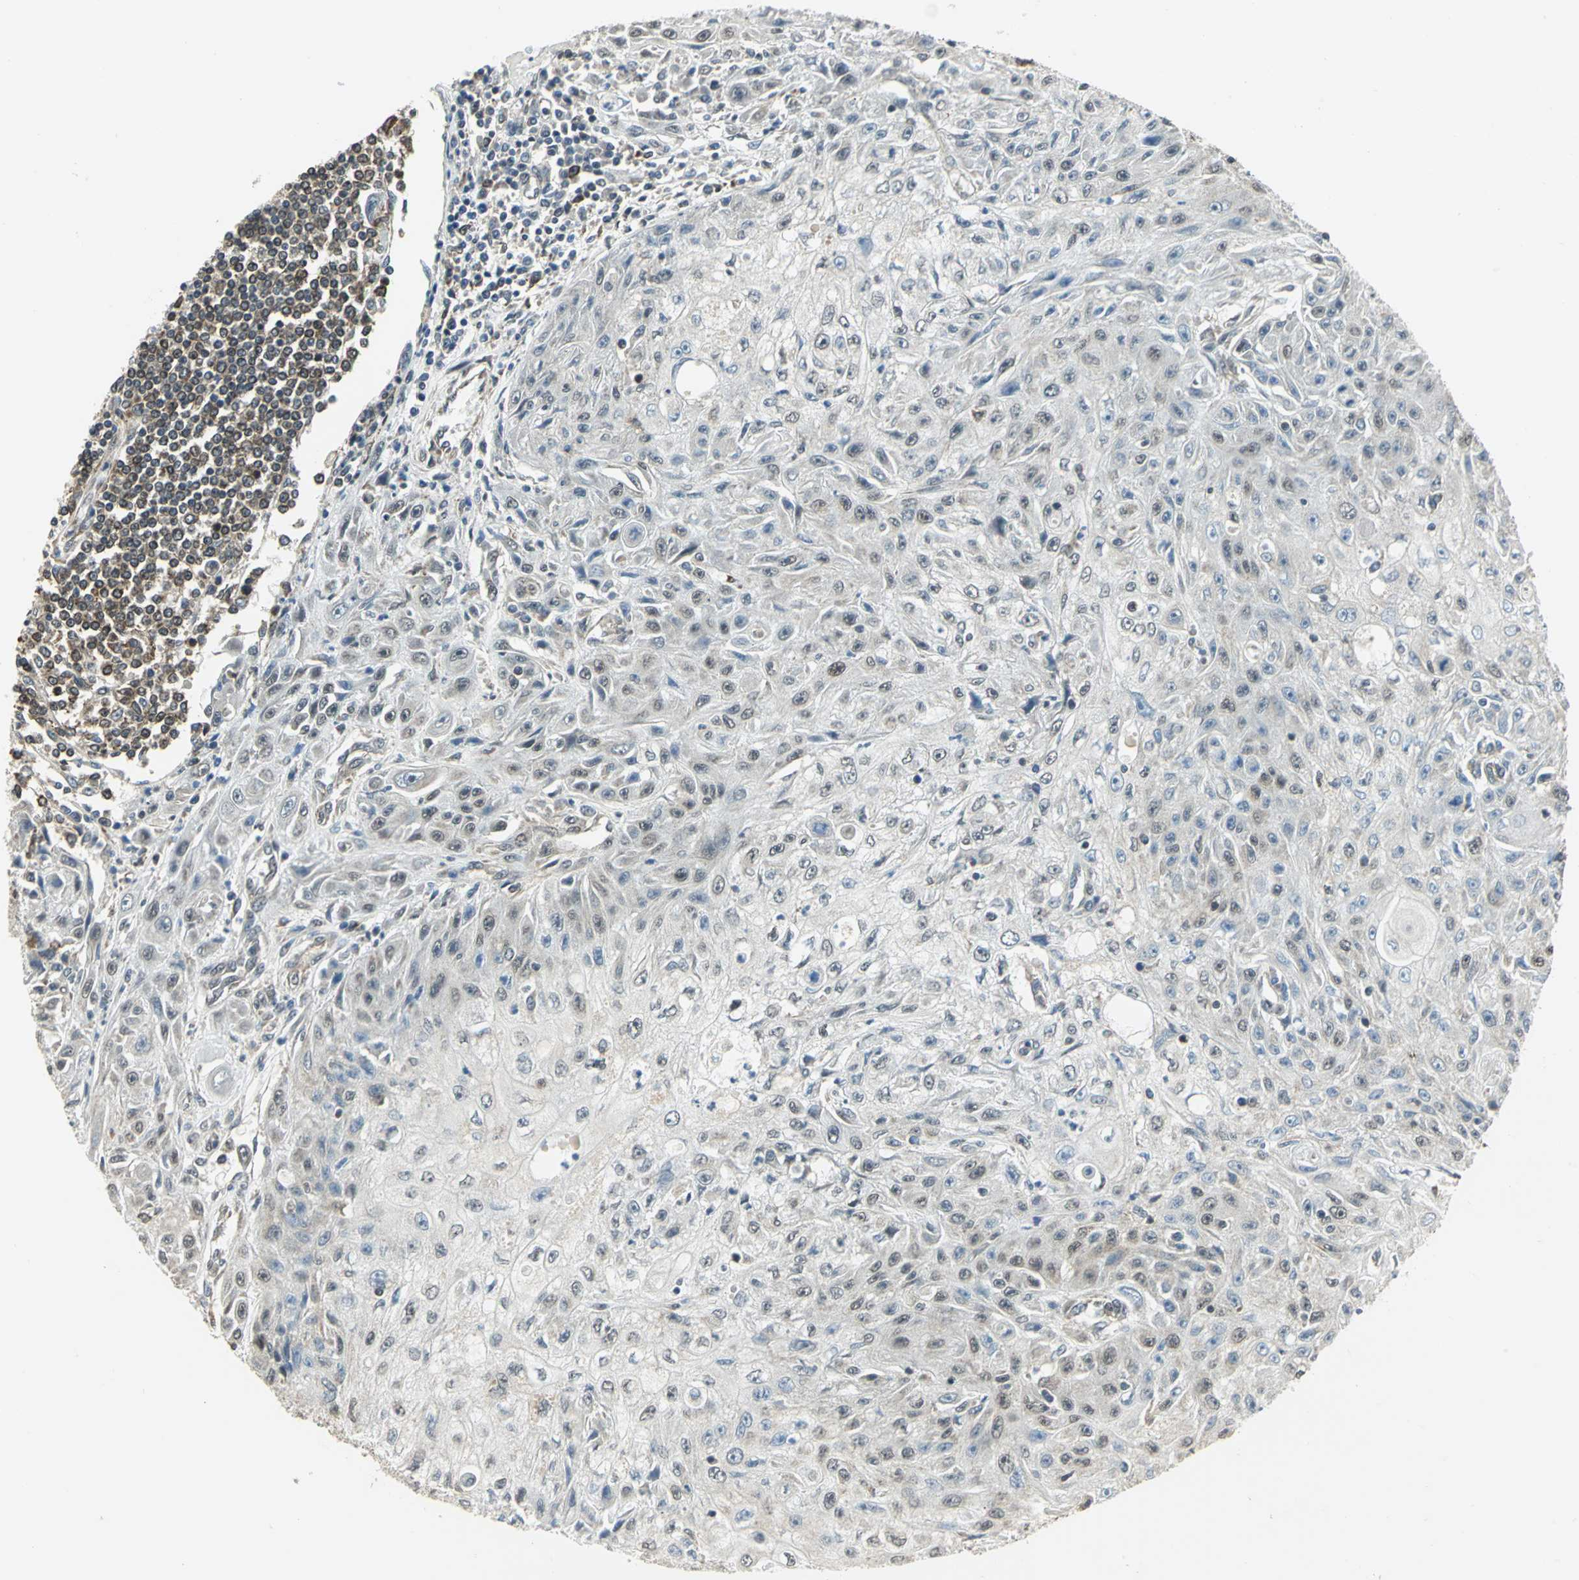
{"staining": {"intensity": "weak", "quantity": "<25%", "location": "cytoplasmic/membranous"}, "tissue": "skin cancer", "cell_type": "Tumor cells", "image_type": "cancer", "snomed": [{"axis": "morphology", "description": "Squamous cell carcinoma, NOS"}, {"axis": "topography", "description": "Skin"}], "caption": "Tumor cells show no significant protein expression in skin cancer.", "gene": "PLAGL2", "patient": {"sex": "male", "age": 75}}